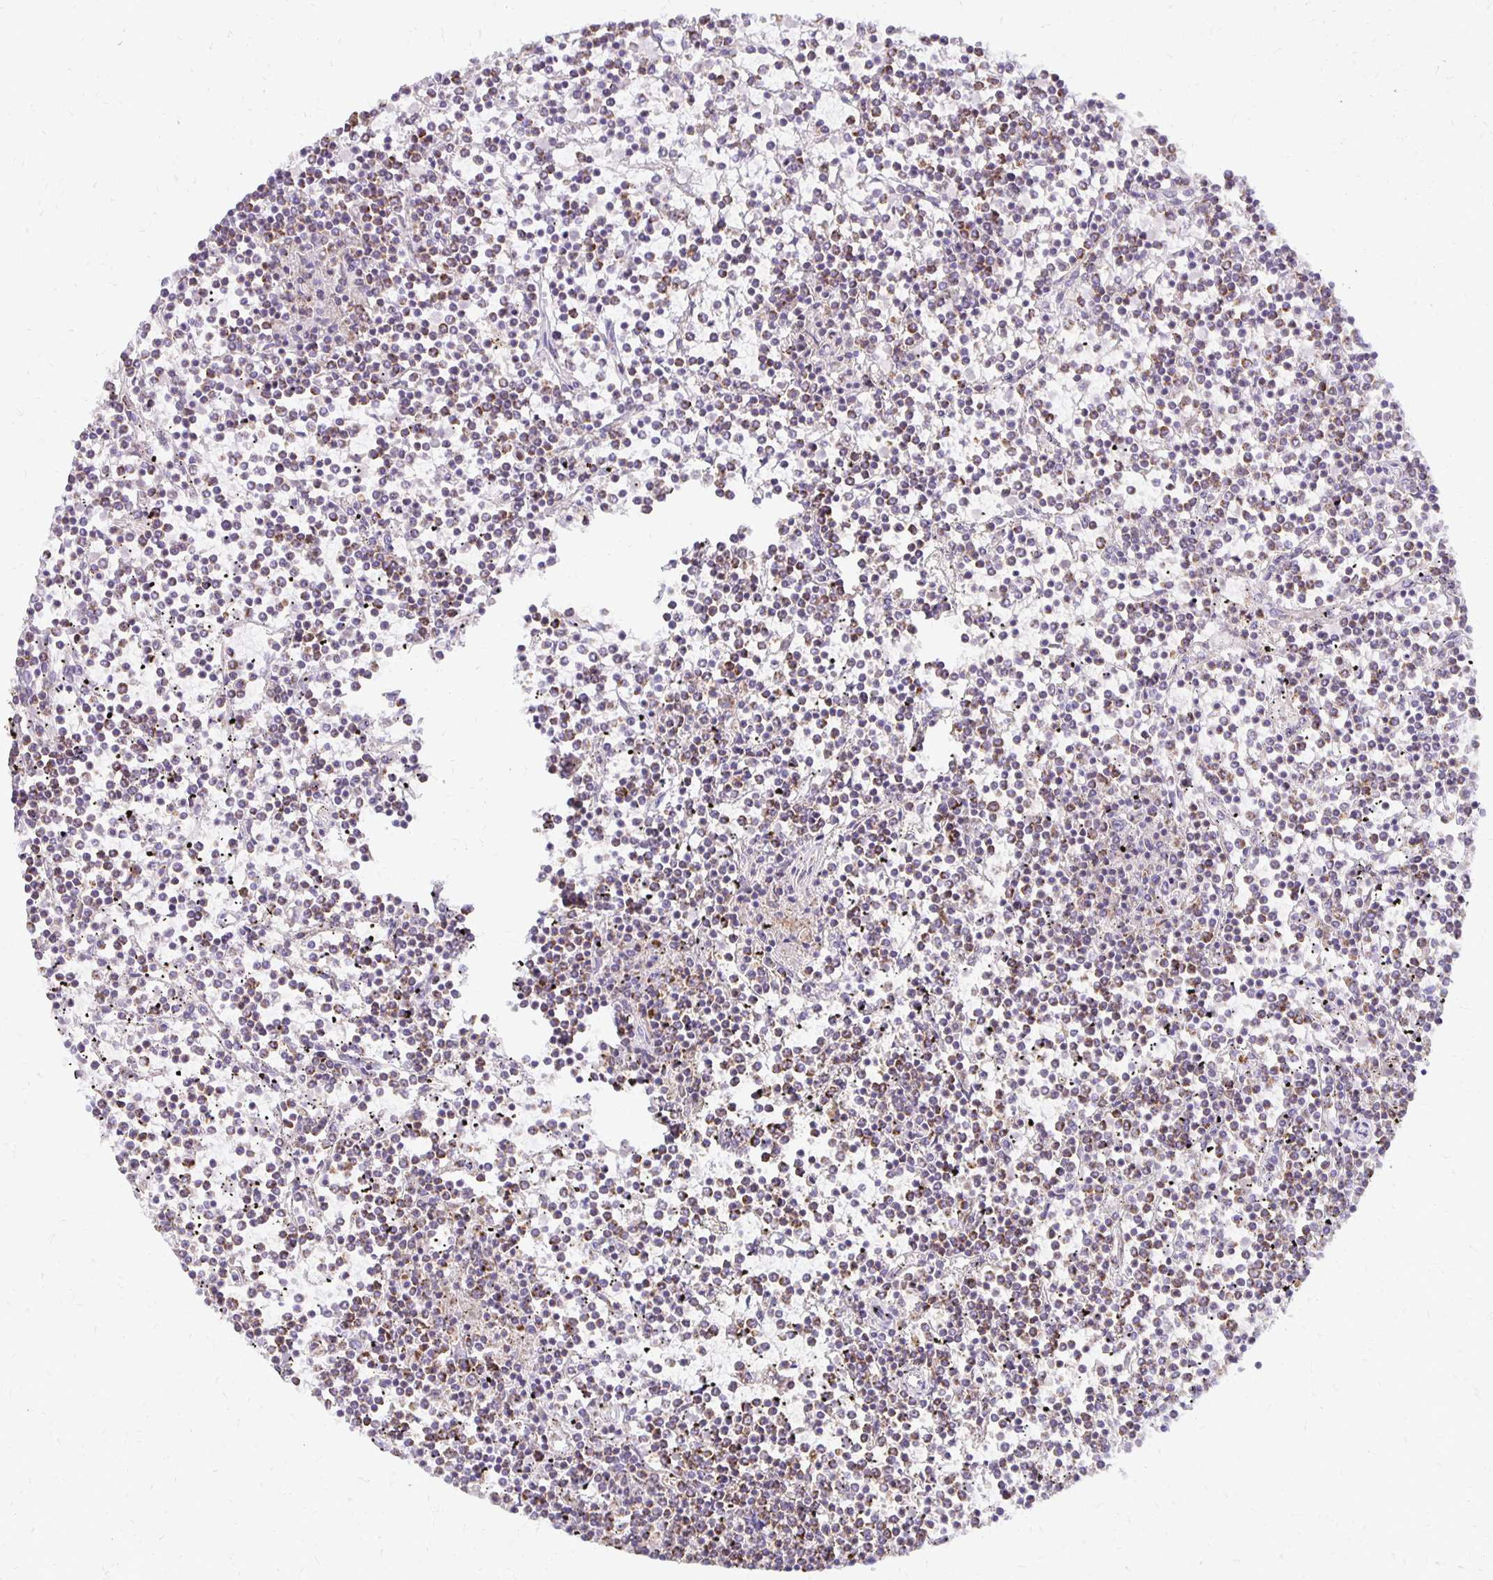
{"staining": {"intensity": "moderate", "quantity": "25%-75%", "location": "cytoplasmic/membranous"}, "tissue": "lymphoma", "cell_type": "Tumor cells", "image_type": "cancer", "snomed": [{"axis": "morphology", "description": "Malignant lymphoma, non-Hodgkin's type, Low grade"}, {"axis": "topography", "description": "Spleen"}], "caption": "An image showing moderate cytoplasmic/membranous positivity in about 25%-75% of tumor cells in lymphoma, as visualized by brown immunohistochemical staining.", "gene": "IER3", "patient": {"sex": "female", "age": 19}}